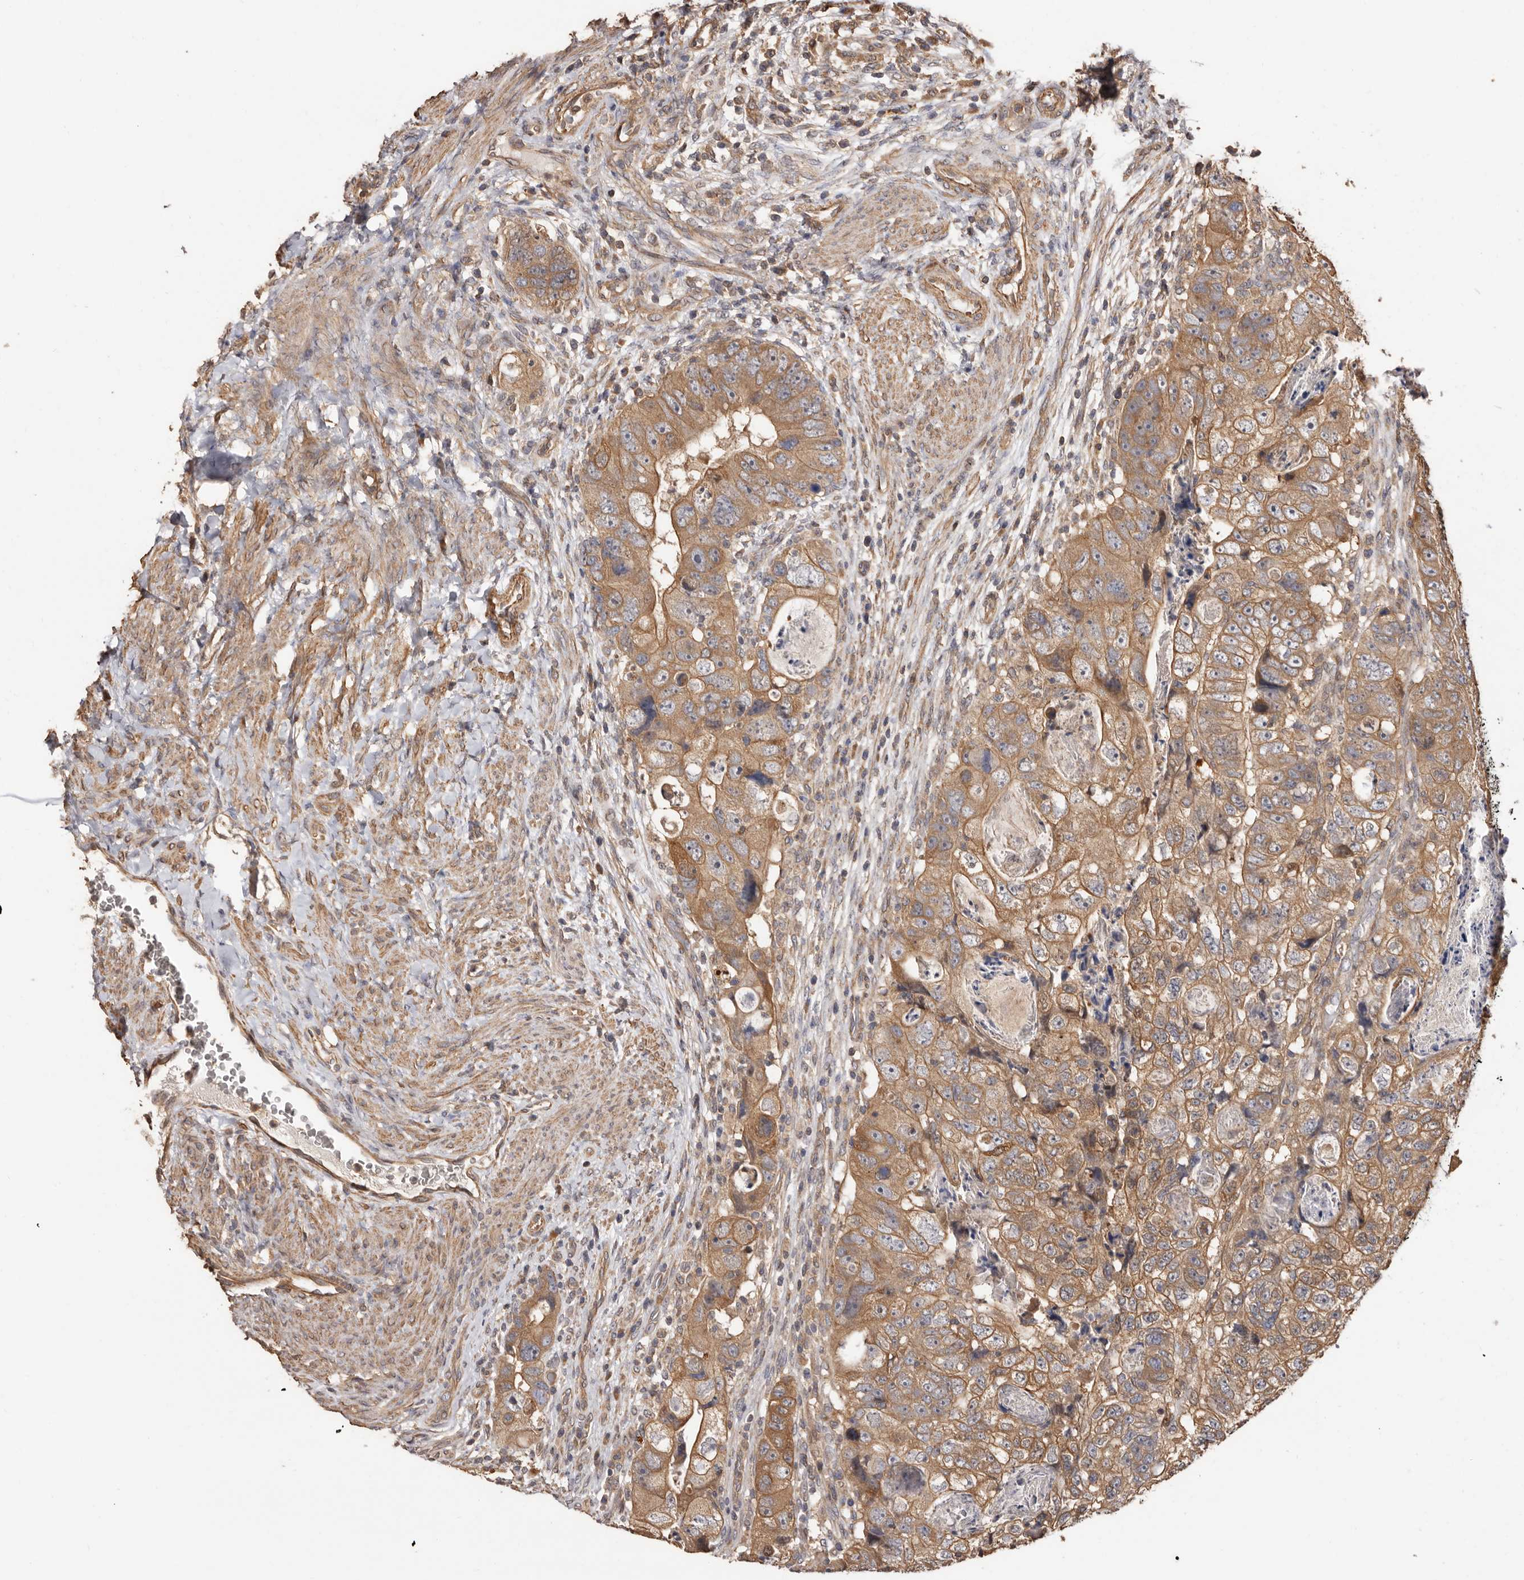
{"staining": {"intensity": "moderate", "quantity": ">75%", "location": "cytoplasmic/membranous"}, "tissue": "colorectal cancer", "cell_type": "Tumor cells", "image_type": "cancer", "snomed": [{"axis": "morphology", "description": "Adenocarcinoma, NOS"}, {"axis": "topography", "description": "Rectum"}], "caption": "Colorectal cancer stained with DAB (3,3'-diaminobenzidine) IHC reveals medium levels of moderate cytoplasmic/membranous expression in approximately >75% of tumor cells.", "gene": "COQ8B", "patient": {"sex": "male", "age": 59}}